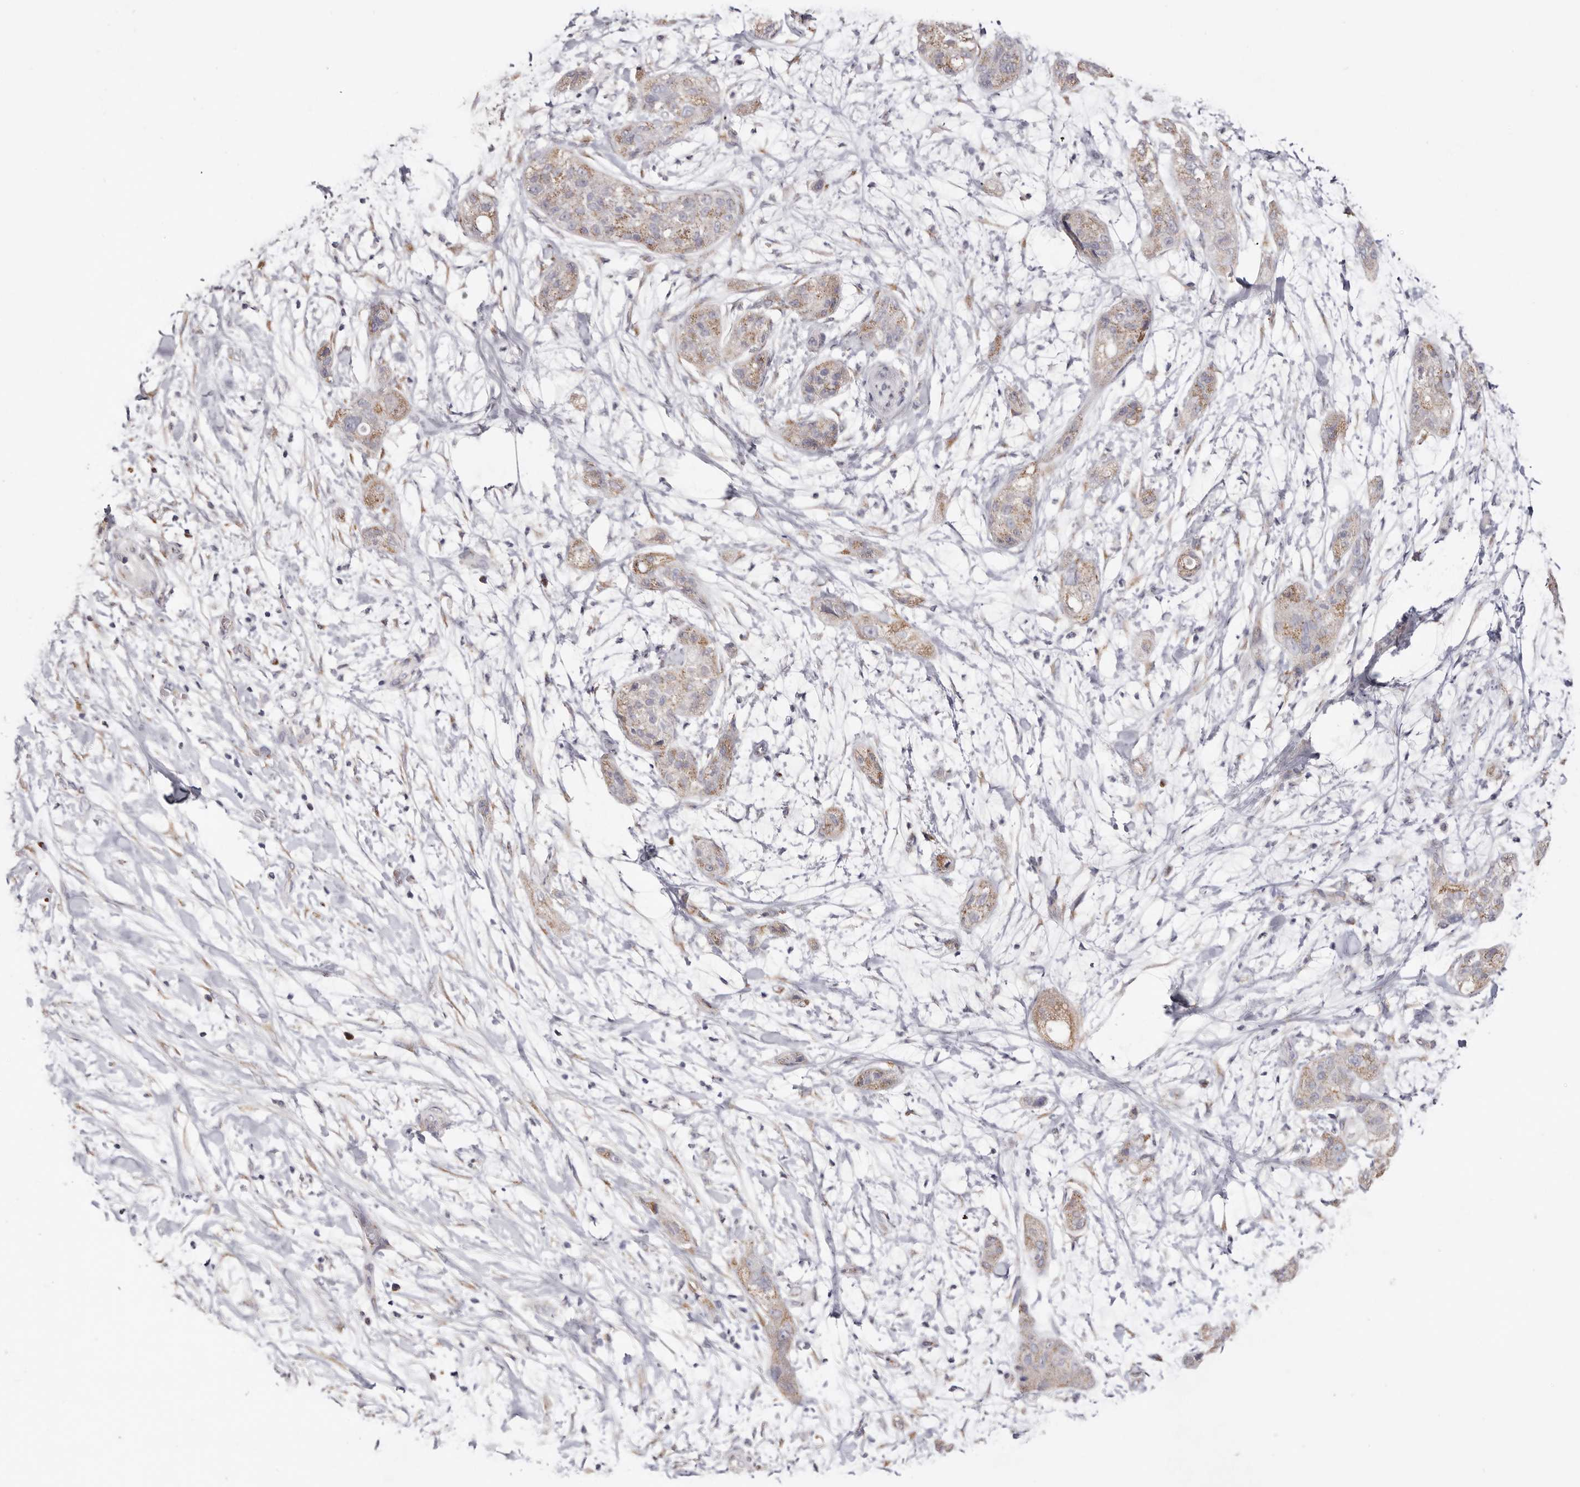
{"staining": {"intensity": "moderate", "quantity": "25%-75%", "location": "cytoplasmic/membranous"}, "tissue": "pancreatic cancer", "cell_type": "Tumor cells", "image_type": "cancer", "snomed": [{"axis": "morphology", "description": "Adenocarcinoma, NOS"}, {"axis": "topography", "description": "Pancreas"}], "caption": "The histopathology image shows a brown stain indicating the presence of a protein in the cytoplasmic/membranous of tumor cells in pancreatic cancer.", "gene": "LGALS7B", "patient": {"sex": "female", "age": 78}}